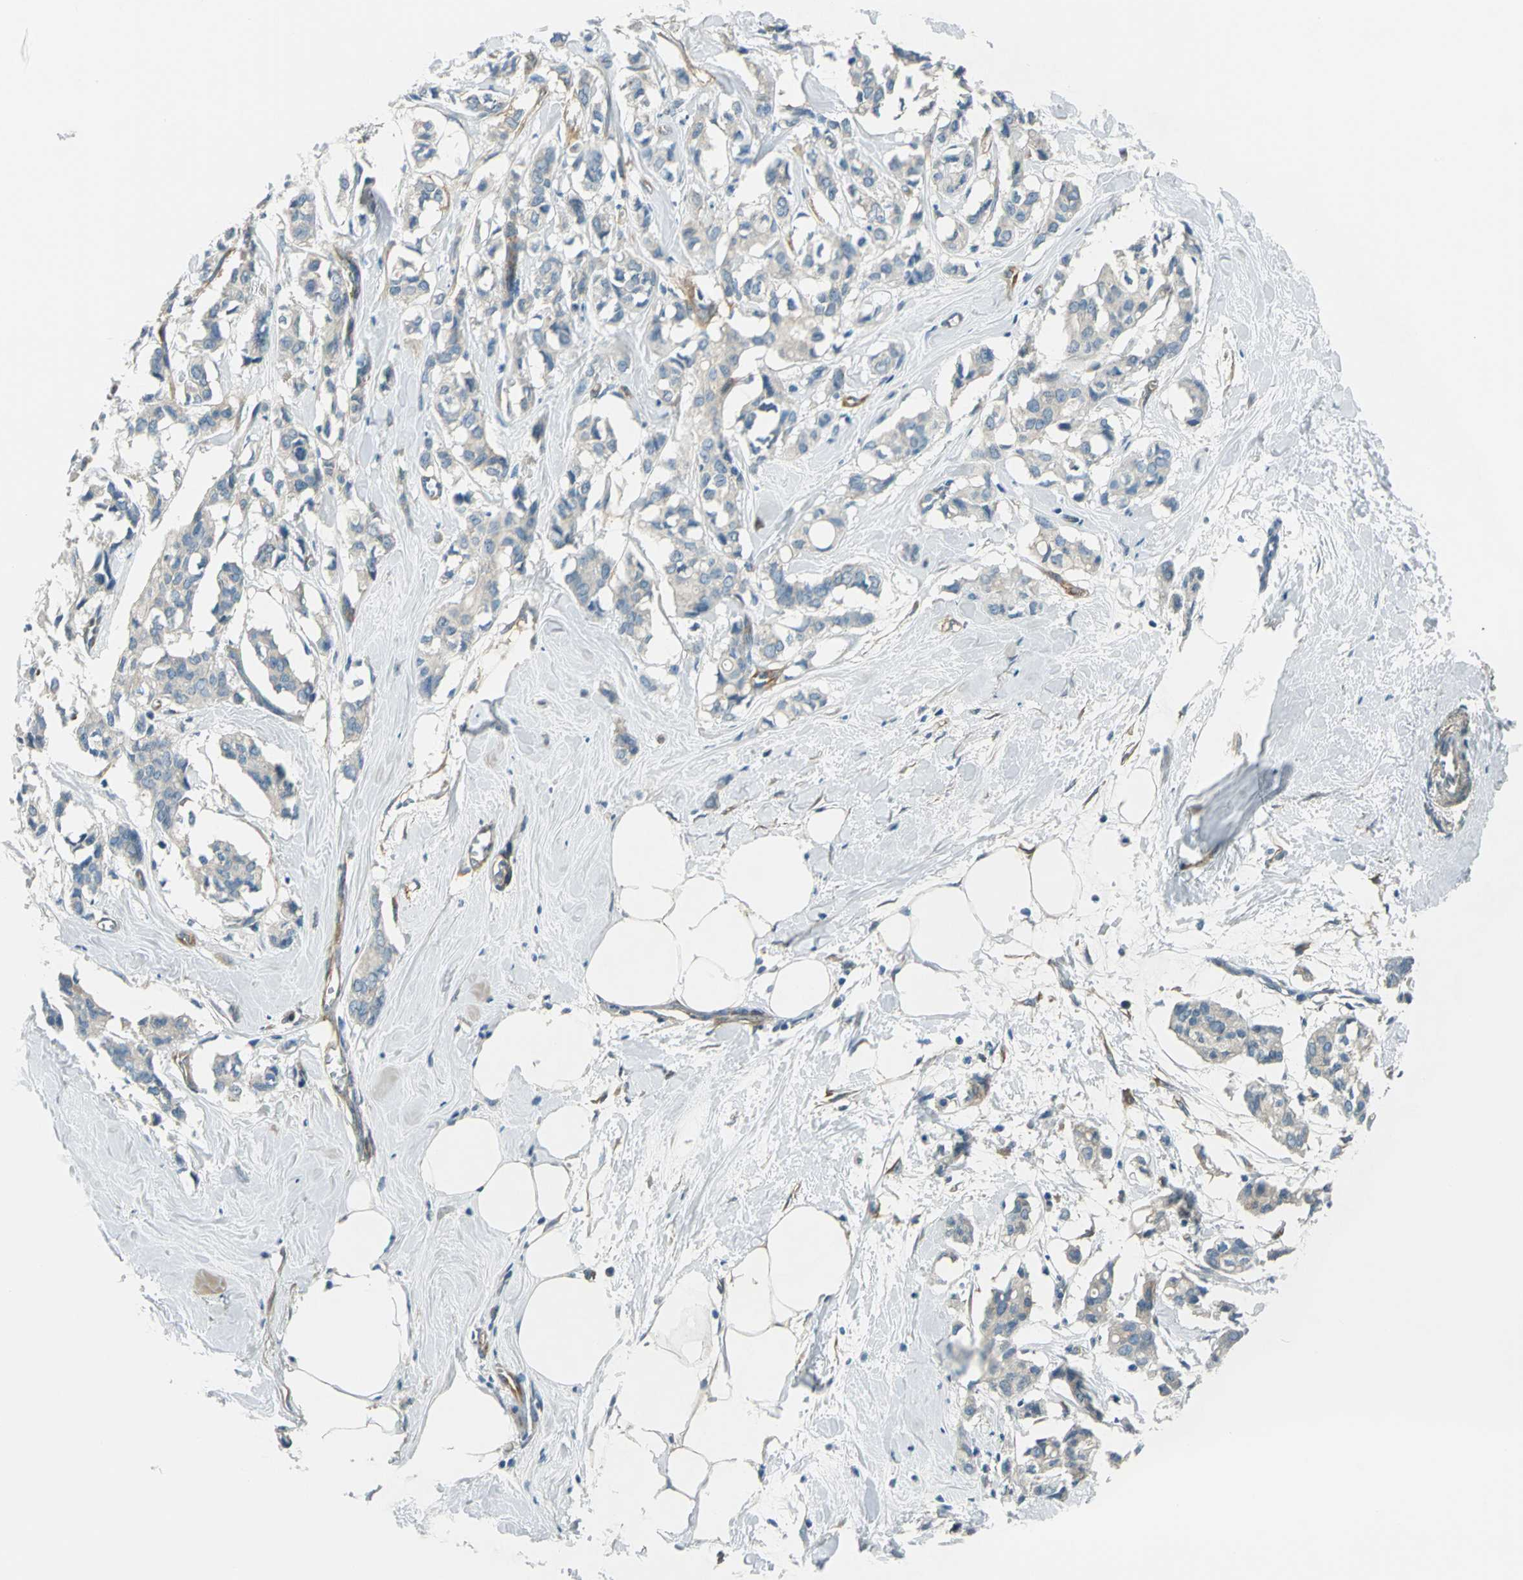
{"staining": {"intensity": "weak", "quantity": "<25%", "location": "cytoplasmic/membranous"}, "tissue": "breast cancer", "cell_type": "Tumor cells", "image_type": "cancer", "snomed": [{"axis": "morphology", "description": "Duct carcinoma"}, {"axis": "topography", "description": "Breast"}], "caption": "Immunohistochemistry of breast cancer reveals no positivity in tumor cells.", "gene": "CDC42EP1", "patient": {"sex": "female", "age": 84}}